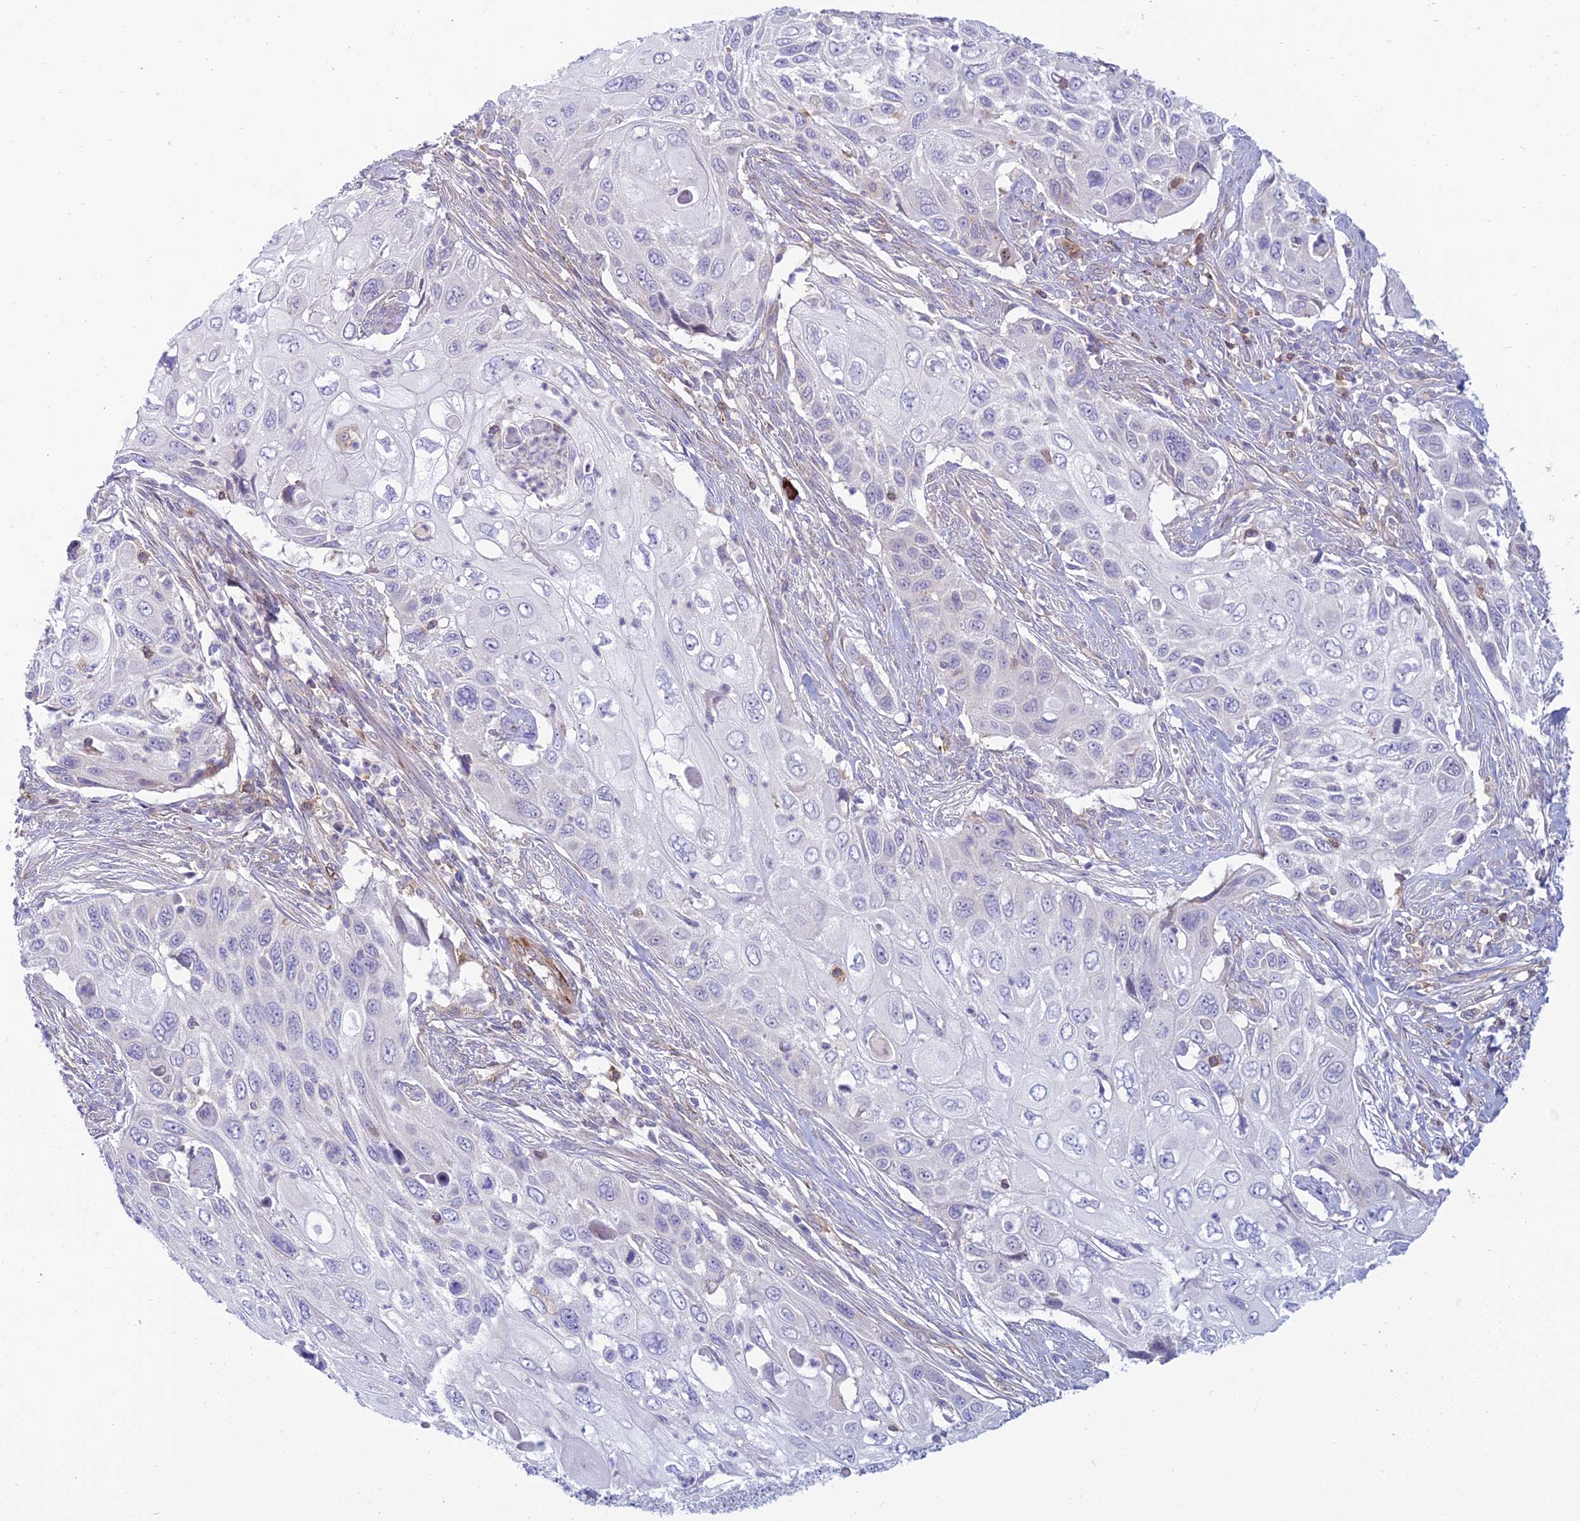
{"staining": {"intensity": "negative", "quantity": "none", "location": "none"}, "tissue": "cervical cancer", "cell_type": "Tumor cells", "image_type": "cancer", "snomed": [{"axis": "morphology", "description": "Squamous cell carcinoma, NOS"}, {"axis": "topography", "description": "Cervix"}], "caption": "Immunohistochemical staining of human squamous cell carcinoma (cervical) shows no significant positivity in tumor cells.", "gene": "DUS2", "patient": {"sex": "female", "age": 70}}